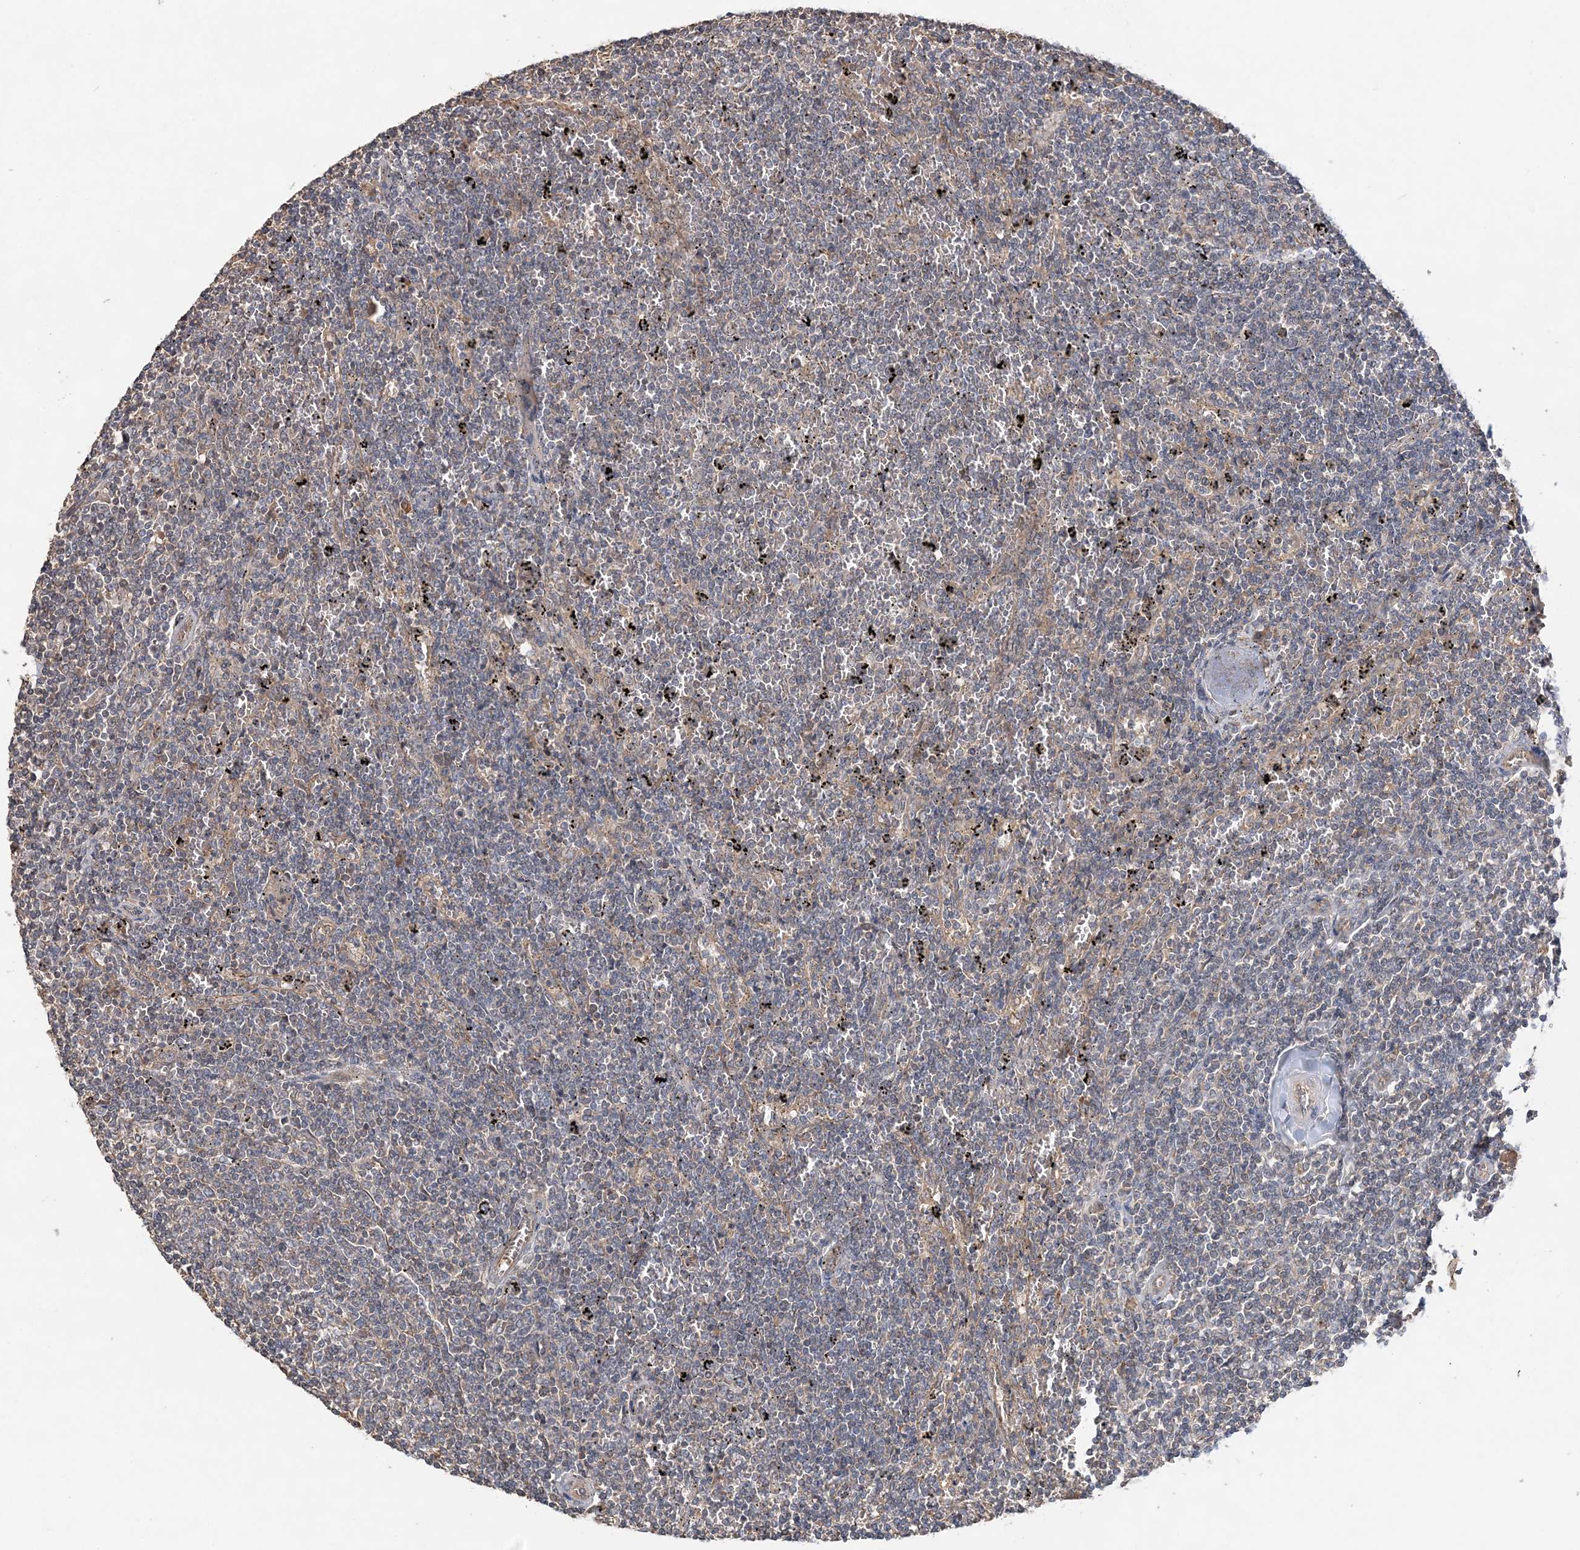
{"staining": {"intensity": "weak", "quantity": "<25%", "location": "cytoplasmic/membranous"}, "tissue": "lymphoma", "cell_type": "Tumor cells", "image_type": "cancer", "snomed": [{"axis": "morphology", "description": "Malignant lymphoma, non-Hodgkin's type, Low grade"}, {"axis": "topography", "description": "Spleen"}], "caption": "Tumor cells are negative for protein expression in human lymphoma.", "gene": "SYCP3", "patient": {"sex": "female", "age": 50}}